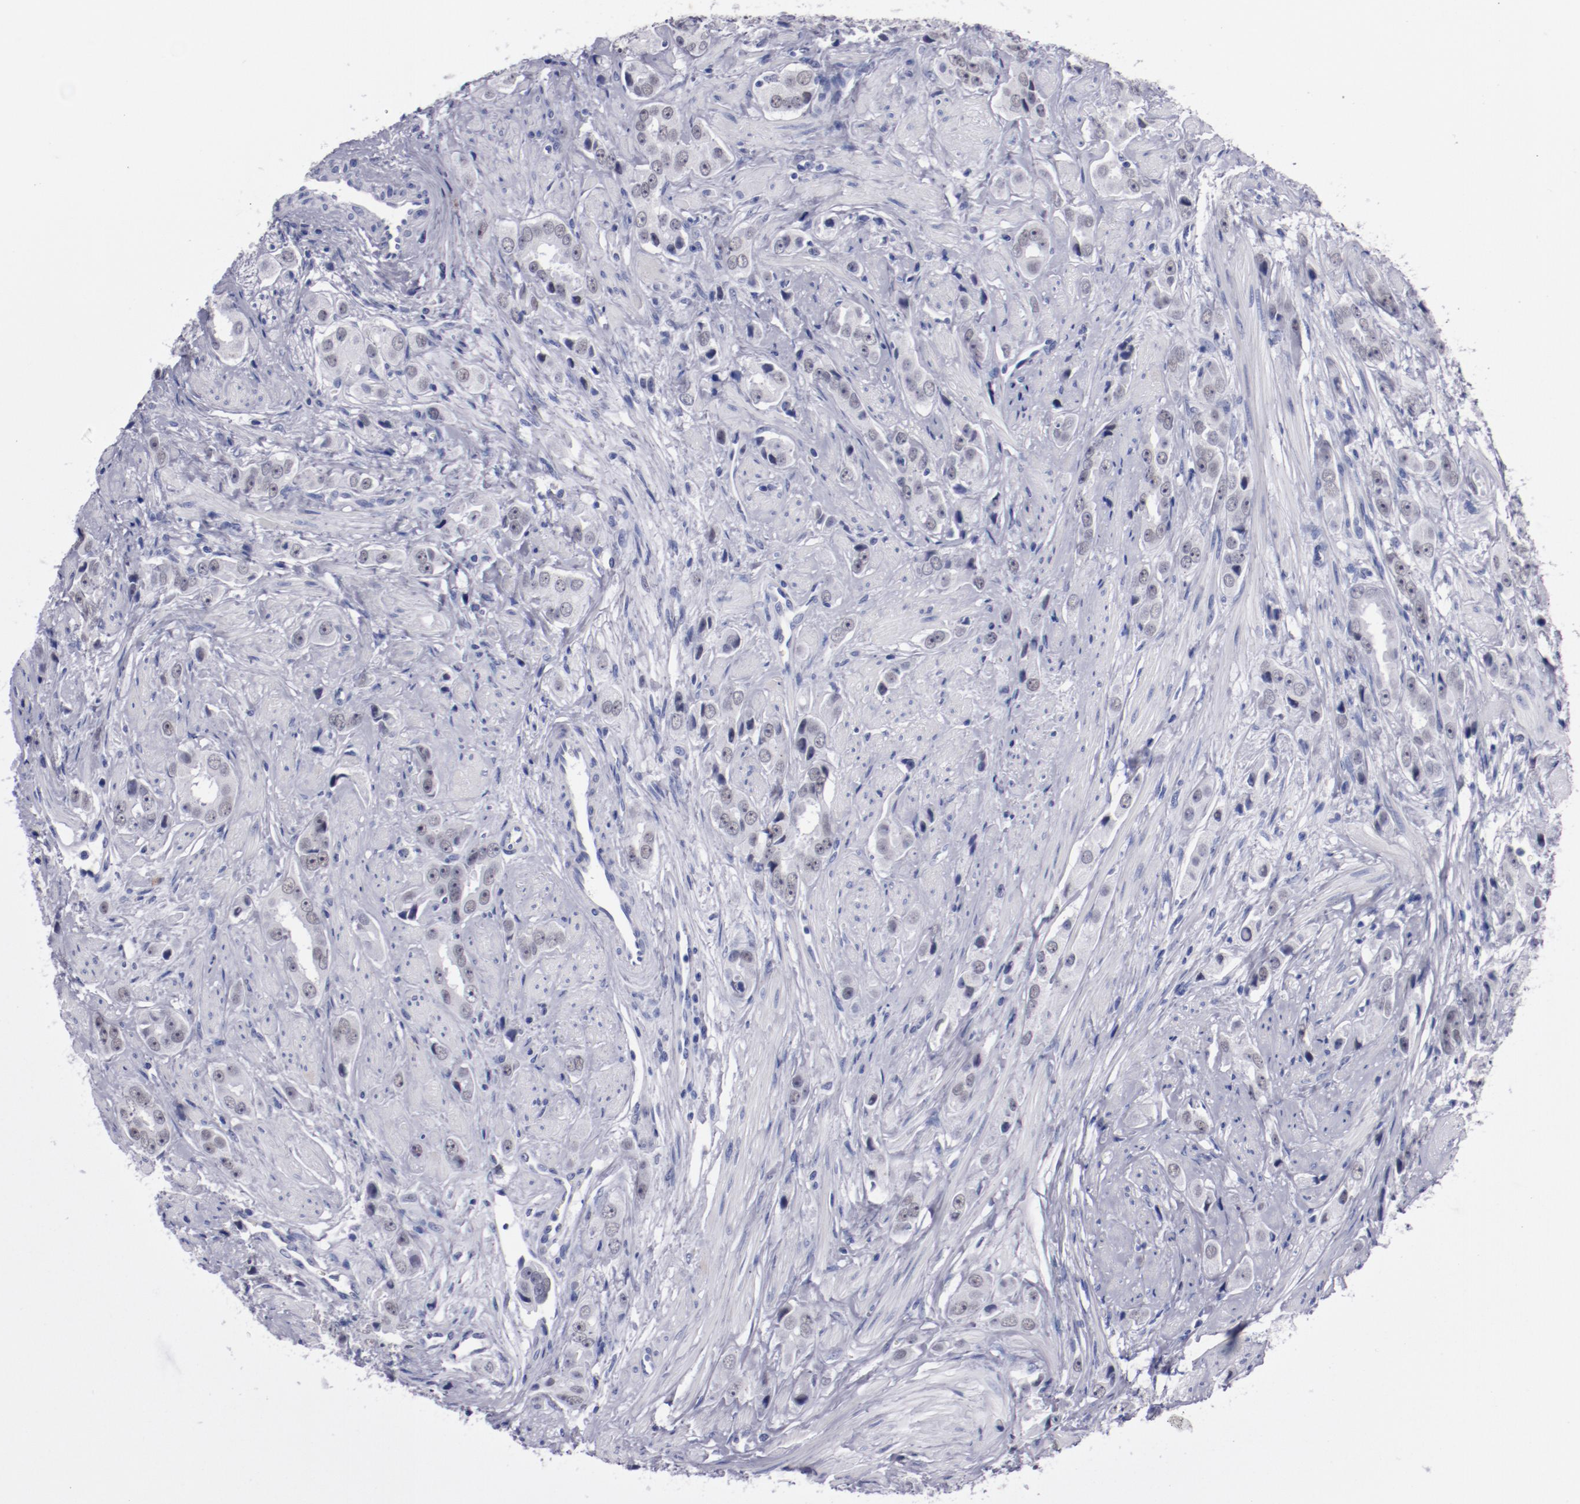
{"staining": {"intensity": "weak", "quantity": "<25%", "location": "nuclear"}, "tissue": "prostate cancer", "cell_type": "Tumor cells", "image_type": "cancer", "snomed": [{"axis": "morphology", "description": "Adenocarcinoma, Medium grade"}, {"axis": "topography", "description": "Prostate"}], "caption": "There is no significant staining in tumor cells of medium-grade adenocarcinoma (prostate).", "gene": "HNF1B", "patient": {"sex": "male", "age": 53}}